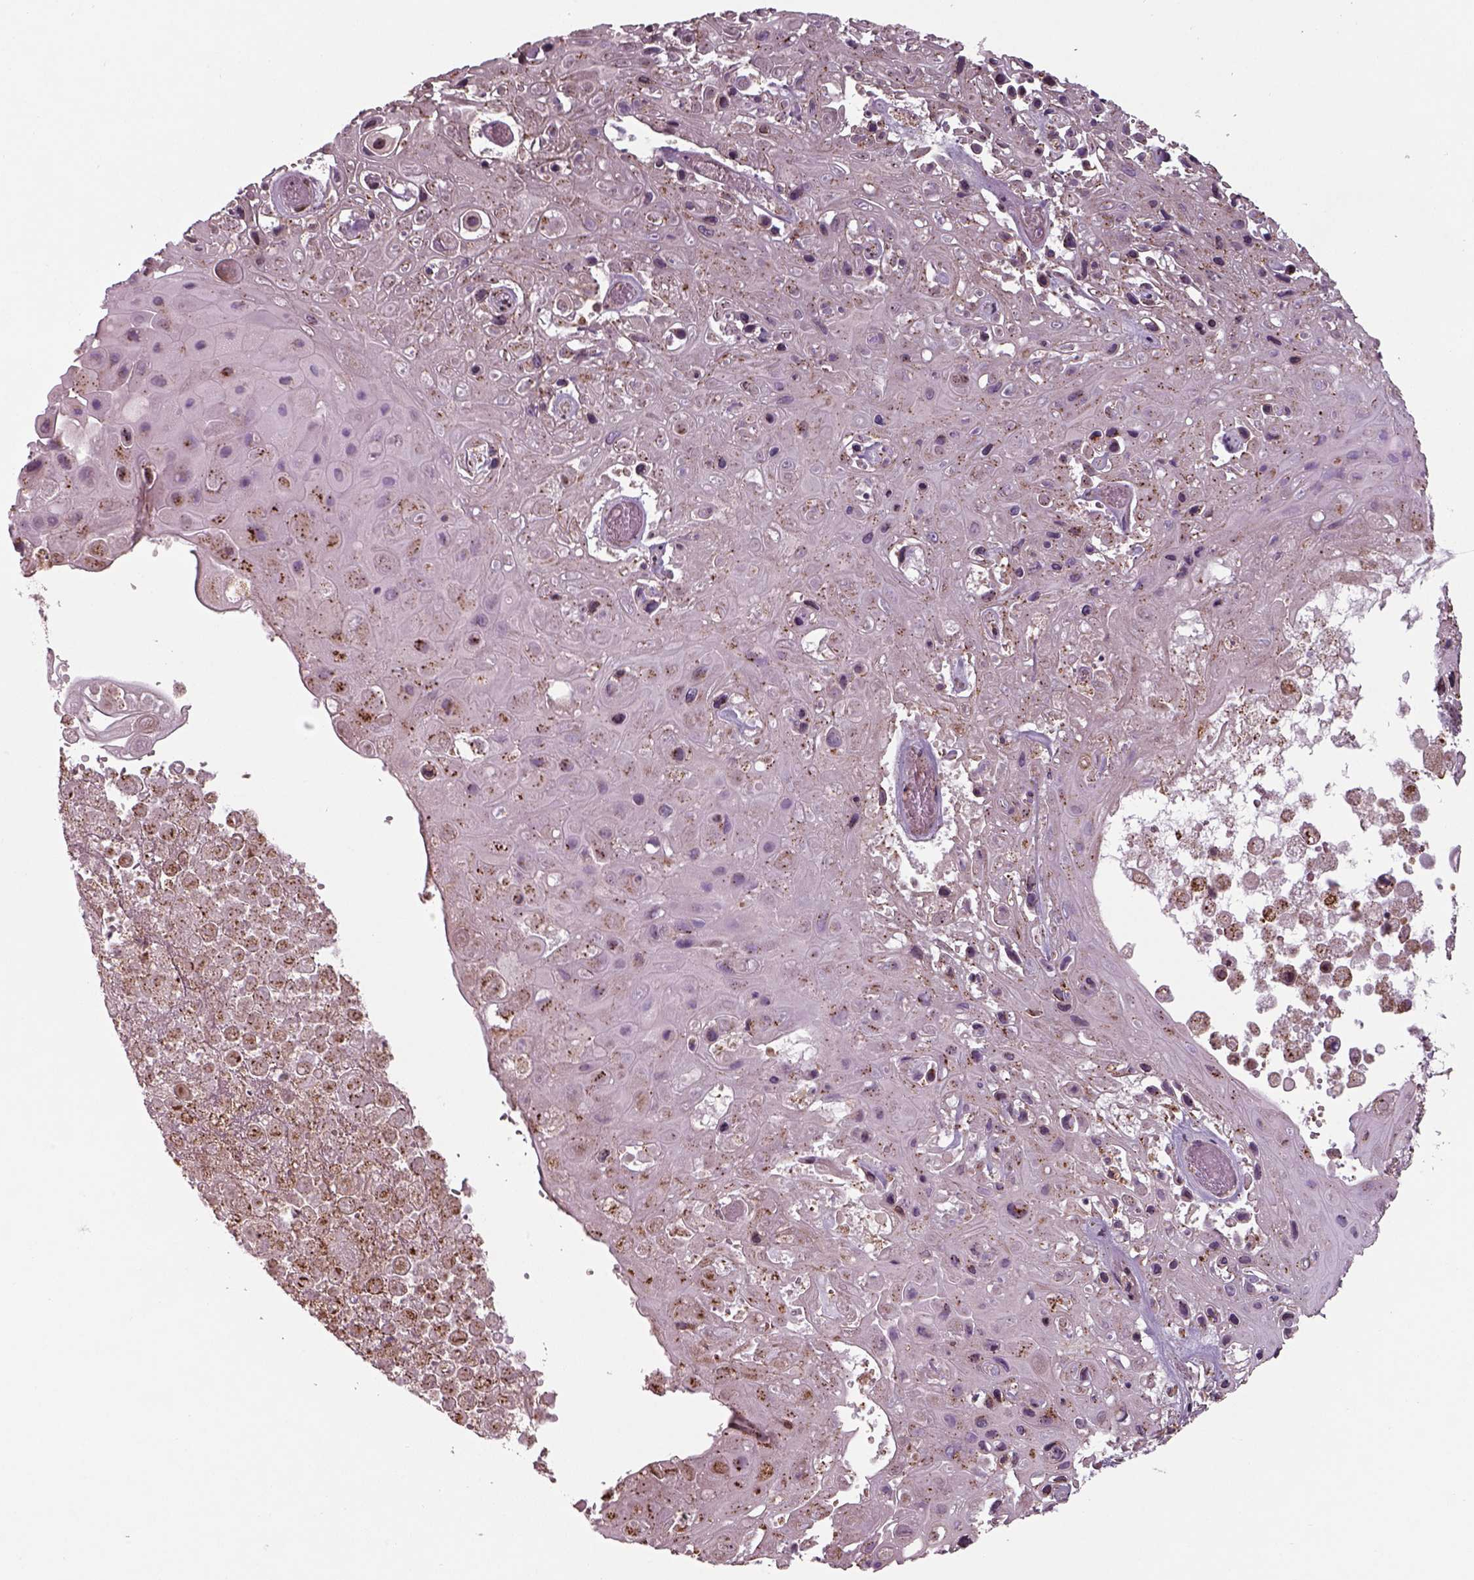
{"staining": {"intensity": "strong", "quantity": "25%-75%", "location": "cytoplasmic/membranous"}, "tissue": "skin cancer", "cell_type": "Tumor cells", "image_type": "cancer", "snomed": [{"axis": "morphology", "description": "Squamous cell carcinoma, NOS"}, {"axis": "topography", "description": "Skin"}], "caption": "A micrograph showing strong cytoplasmic/membranous staining in approximately 25%-75% of tumor cells in skin cancer, as visualized by brown immunohistochemical staining.", "gene": "CHMP3", "patient": {"sex": "male", "age": 82}}